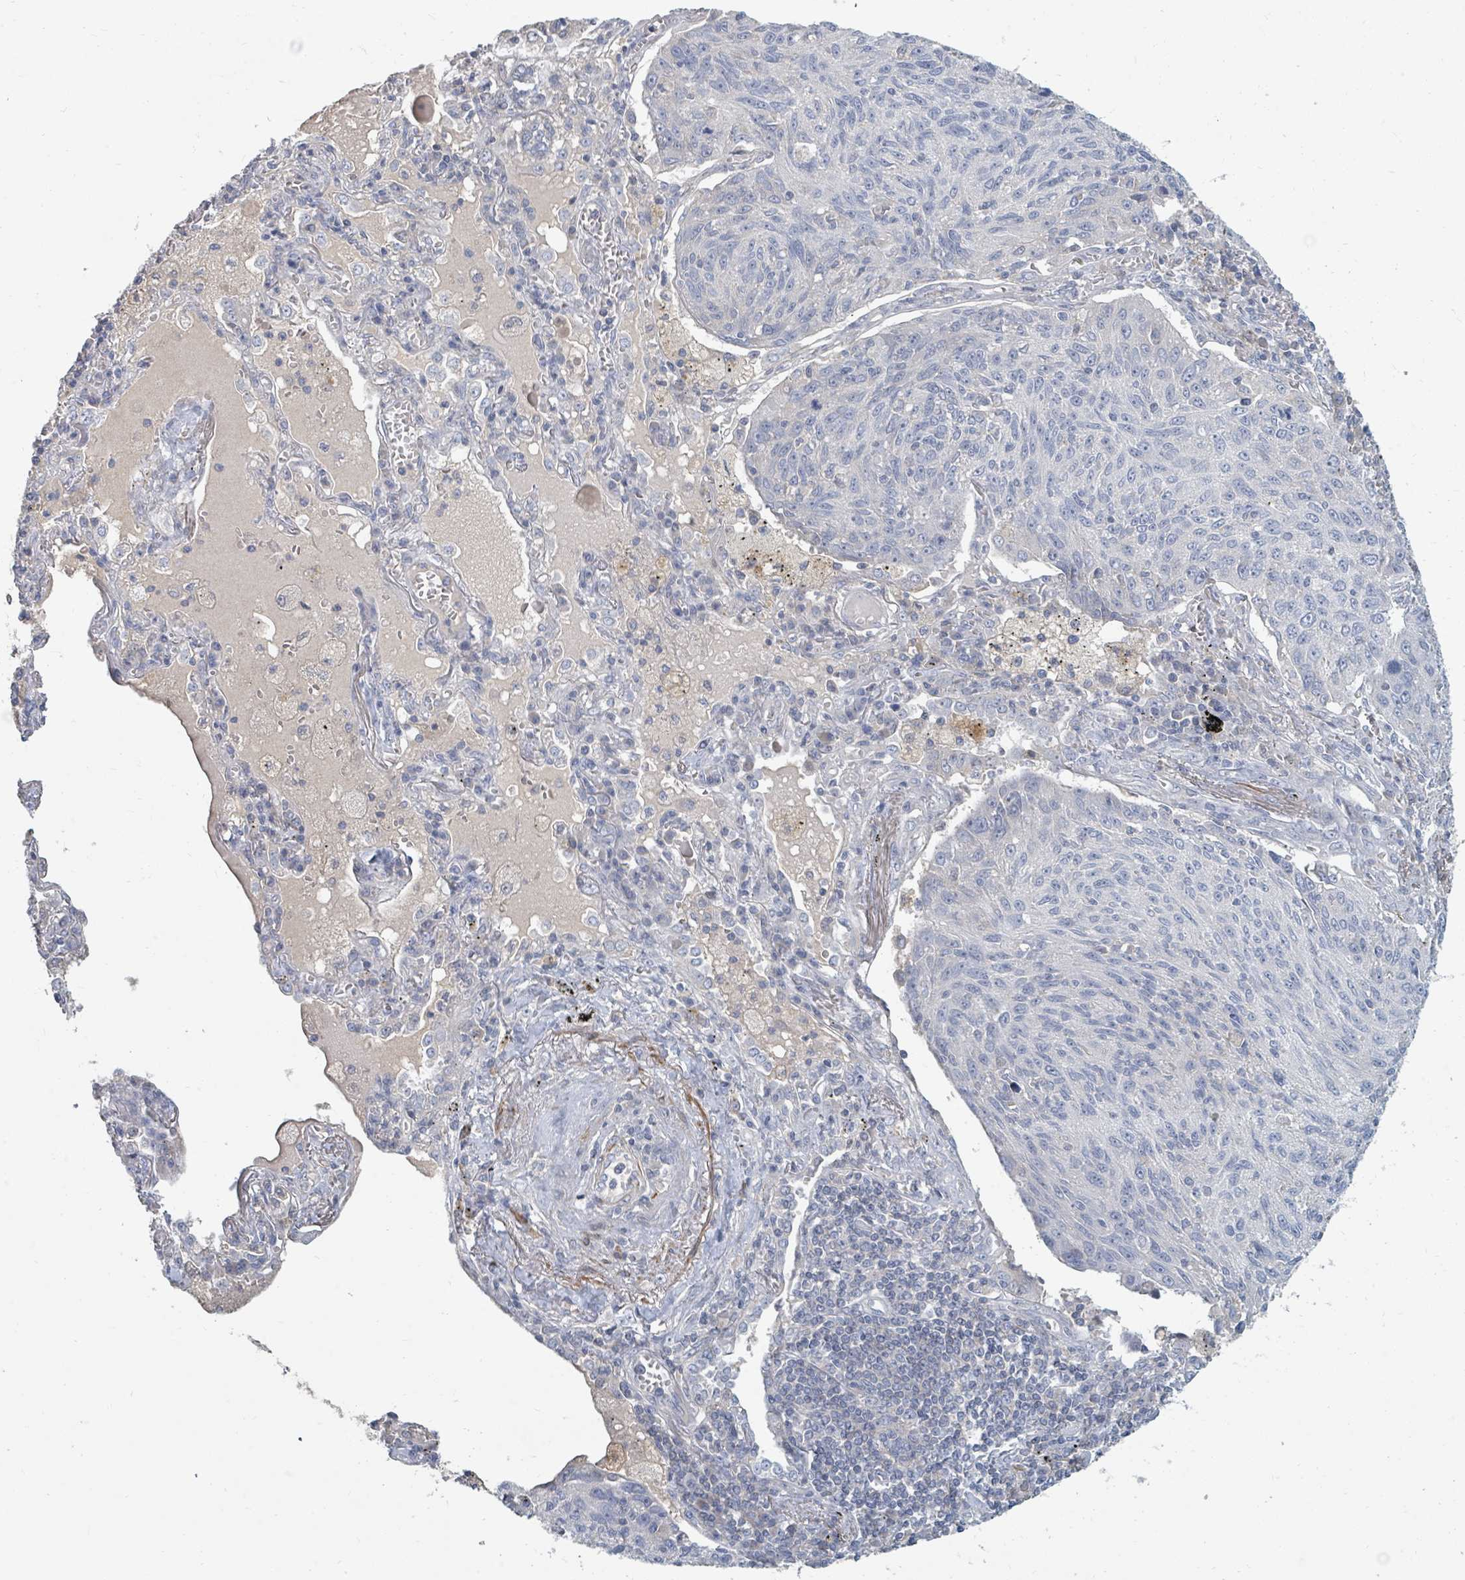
{"staining": {"intensity": "negative", "quantity": "none", "location": "none"}, "tissue": "lung cancer", "cell_type": "Tumor cells", "image_type": "cancer", "snomed": [{"axis": "morphology", "description": "Squamous cell carcinoma, NOS"}, {"axis": "topography", "description": "Lung"}], "caption": "Tumor cells are negative for brown protein staining in lung cancer.", "gene": "ARGFX", "patient": {"sex": "female", "age": 66}}